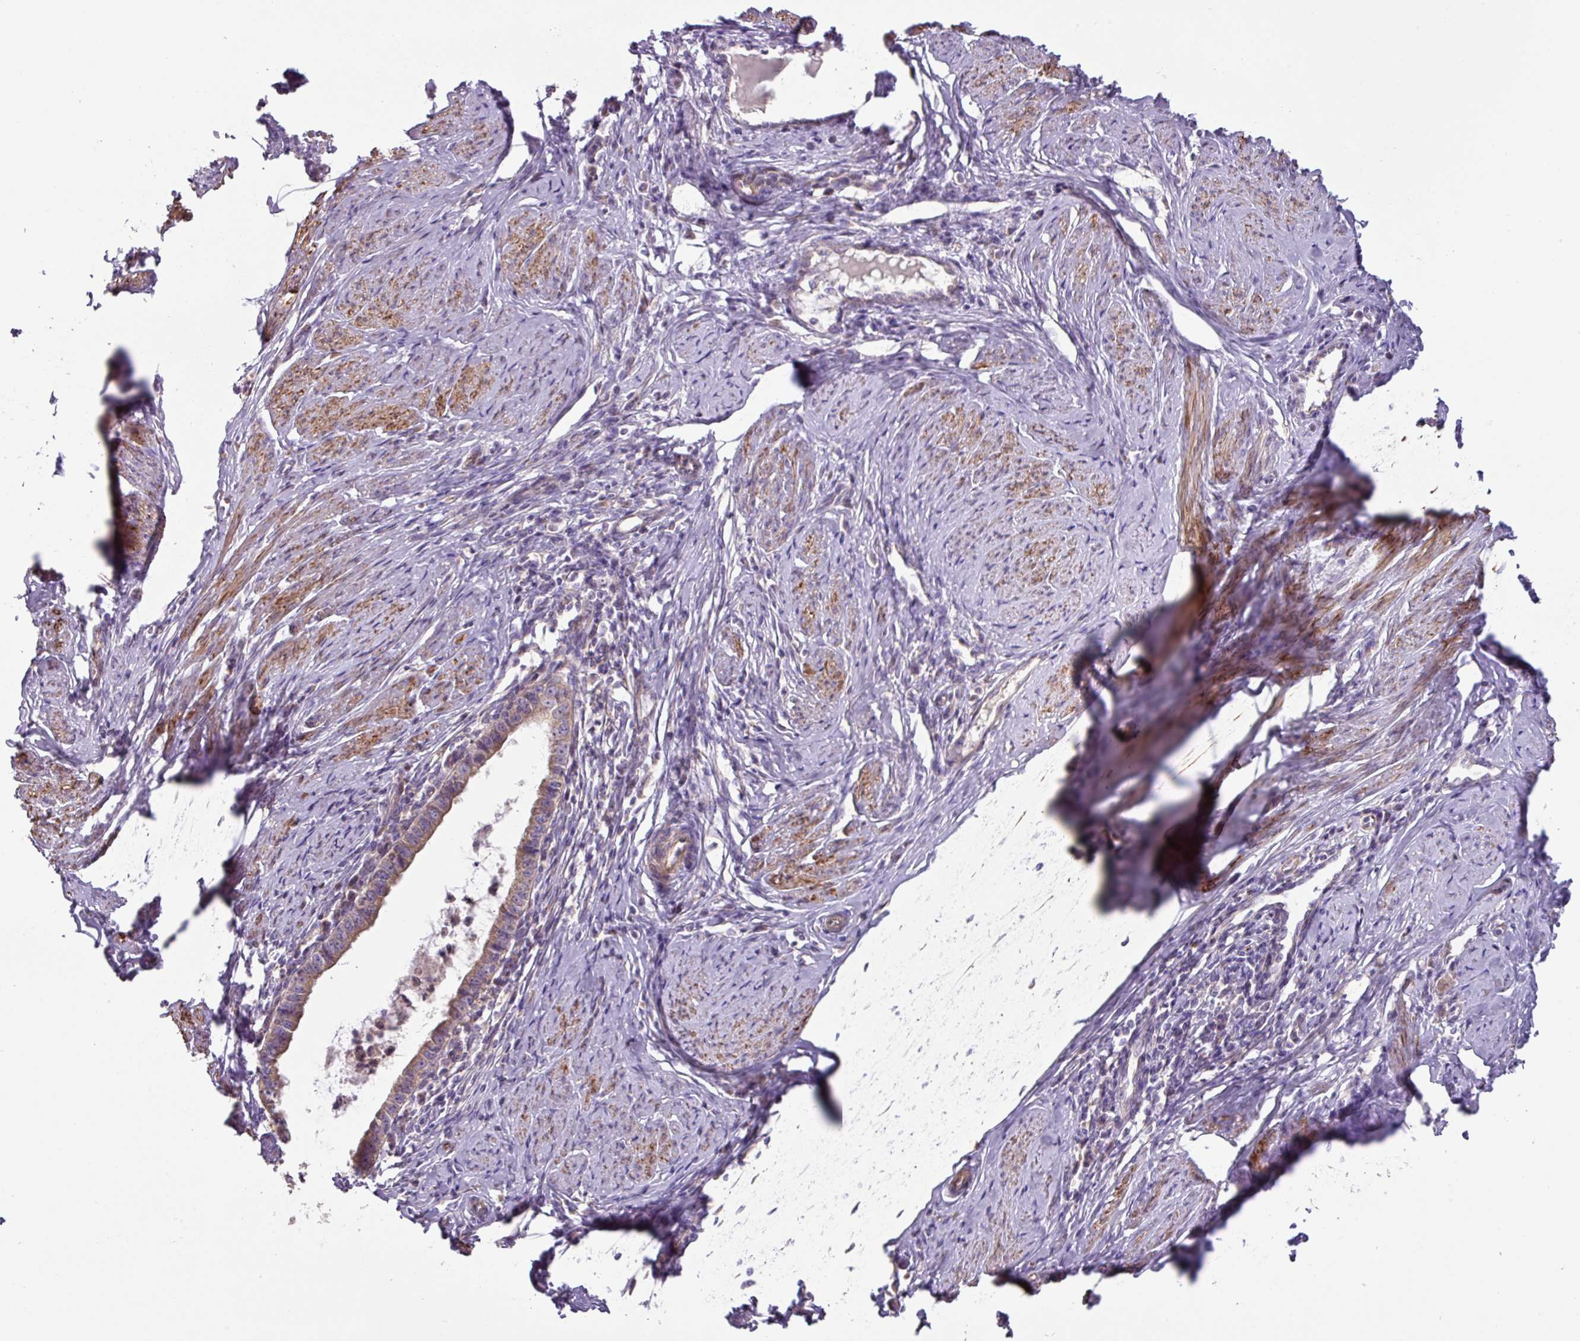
{"staining": {"intensity": "weak", "quantity": ">75%", "location": "cytoplasmic/membranous"}, "tissue": "cervical cancer", "cell_type": "Tumor cells", "image_type": "cancer", "snomed": [{"axis": "morphology", "description": "Adenocarcinoma, NOS"}, {"axis": "topography", "description": "Cervix"}], "caption": "Immunohistochemistry of human cervical cancer (adenocarcinoma) exhibits low levels of weak cytoplasmic/membranous staining in about >75% of tumor cells. The staining is performed using DAB (3,3'-diaminobenzidine) brown chromogen to label protein expression. The nuclei are counter-stained blue using hematoxylin.", "gene": "MRRF", "patient": {"sex": "female", "age": 36}}